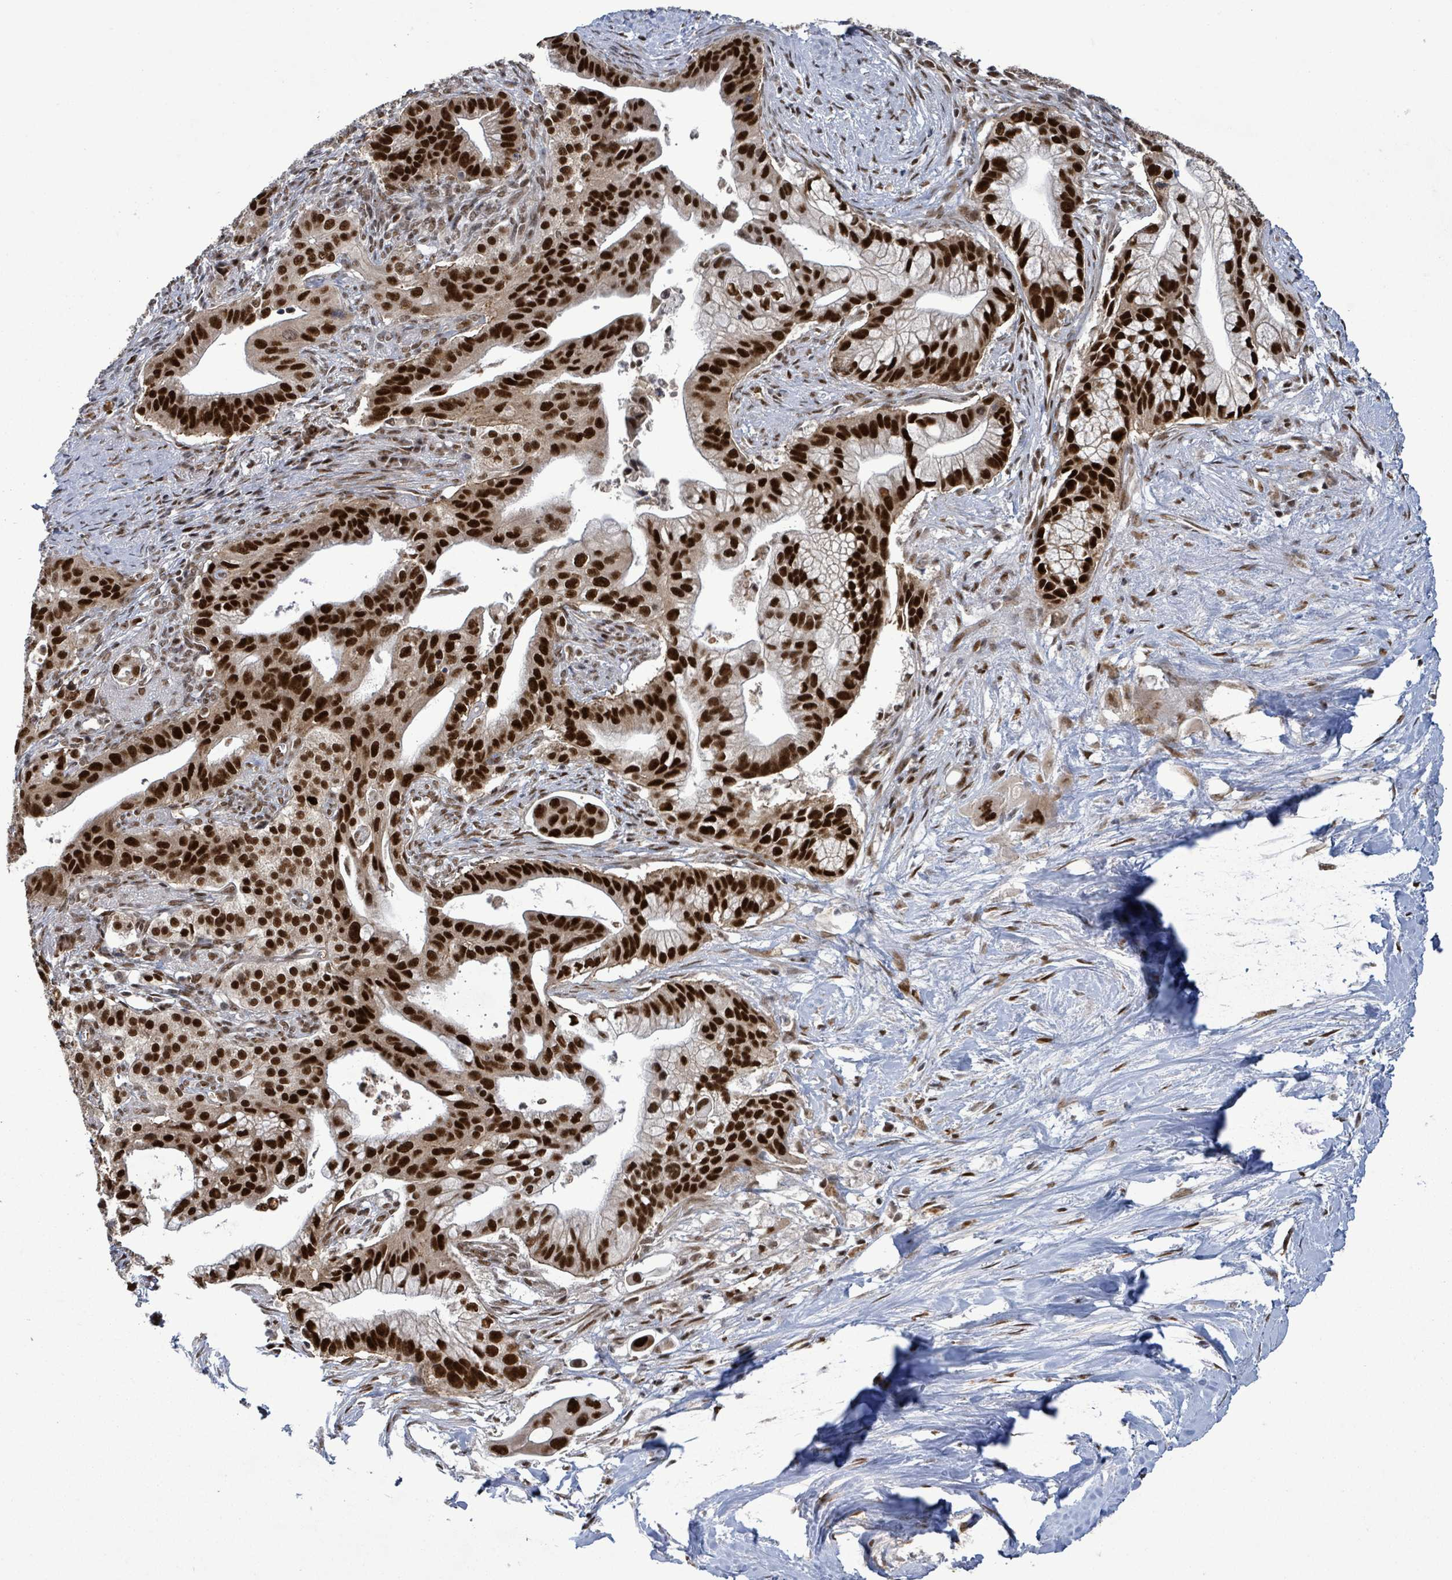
{"staining": {"intensity": "strong", "quantity": ">75%", "location": "nuclear"}, "tissue": "pancreatic cancer", "cell_type": "Tumor cells", "image_type": "cancer", "snomed": [{"axis": "morphology", "description": "Adenocarcinoma, NOS"}, {"axis": "topography", "description": "Pancreas"}], "caption": "Pancreatic cancer tissue demonstrates strong nuclear positivity in about >75% of tumor cells", "gene": "PATZ1", "patient": {"sex": "male", "age": 68}}